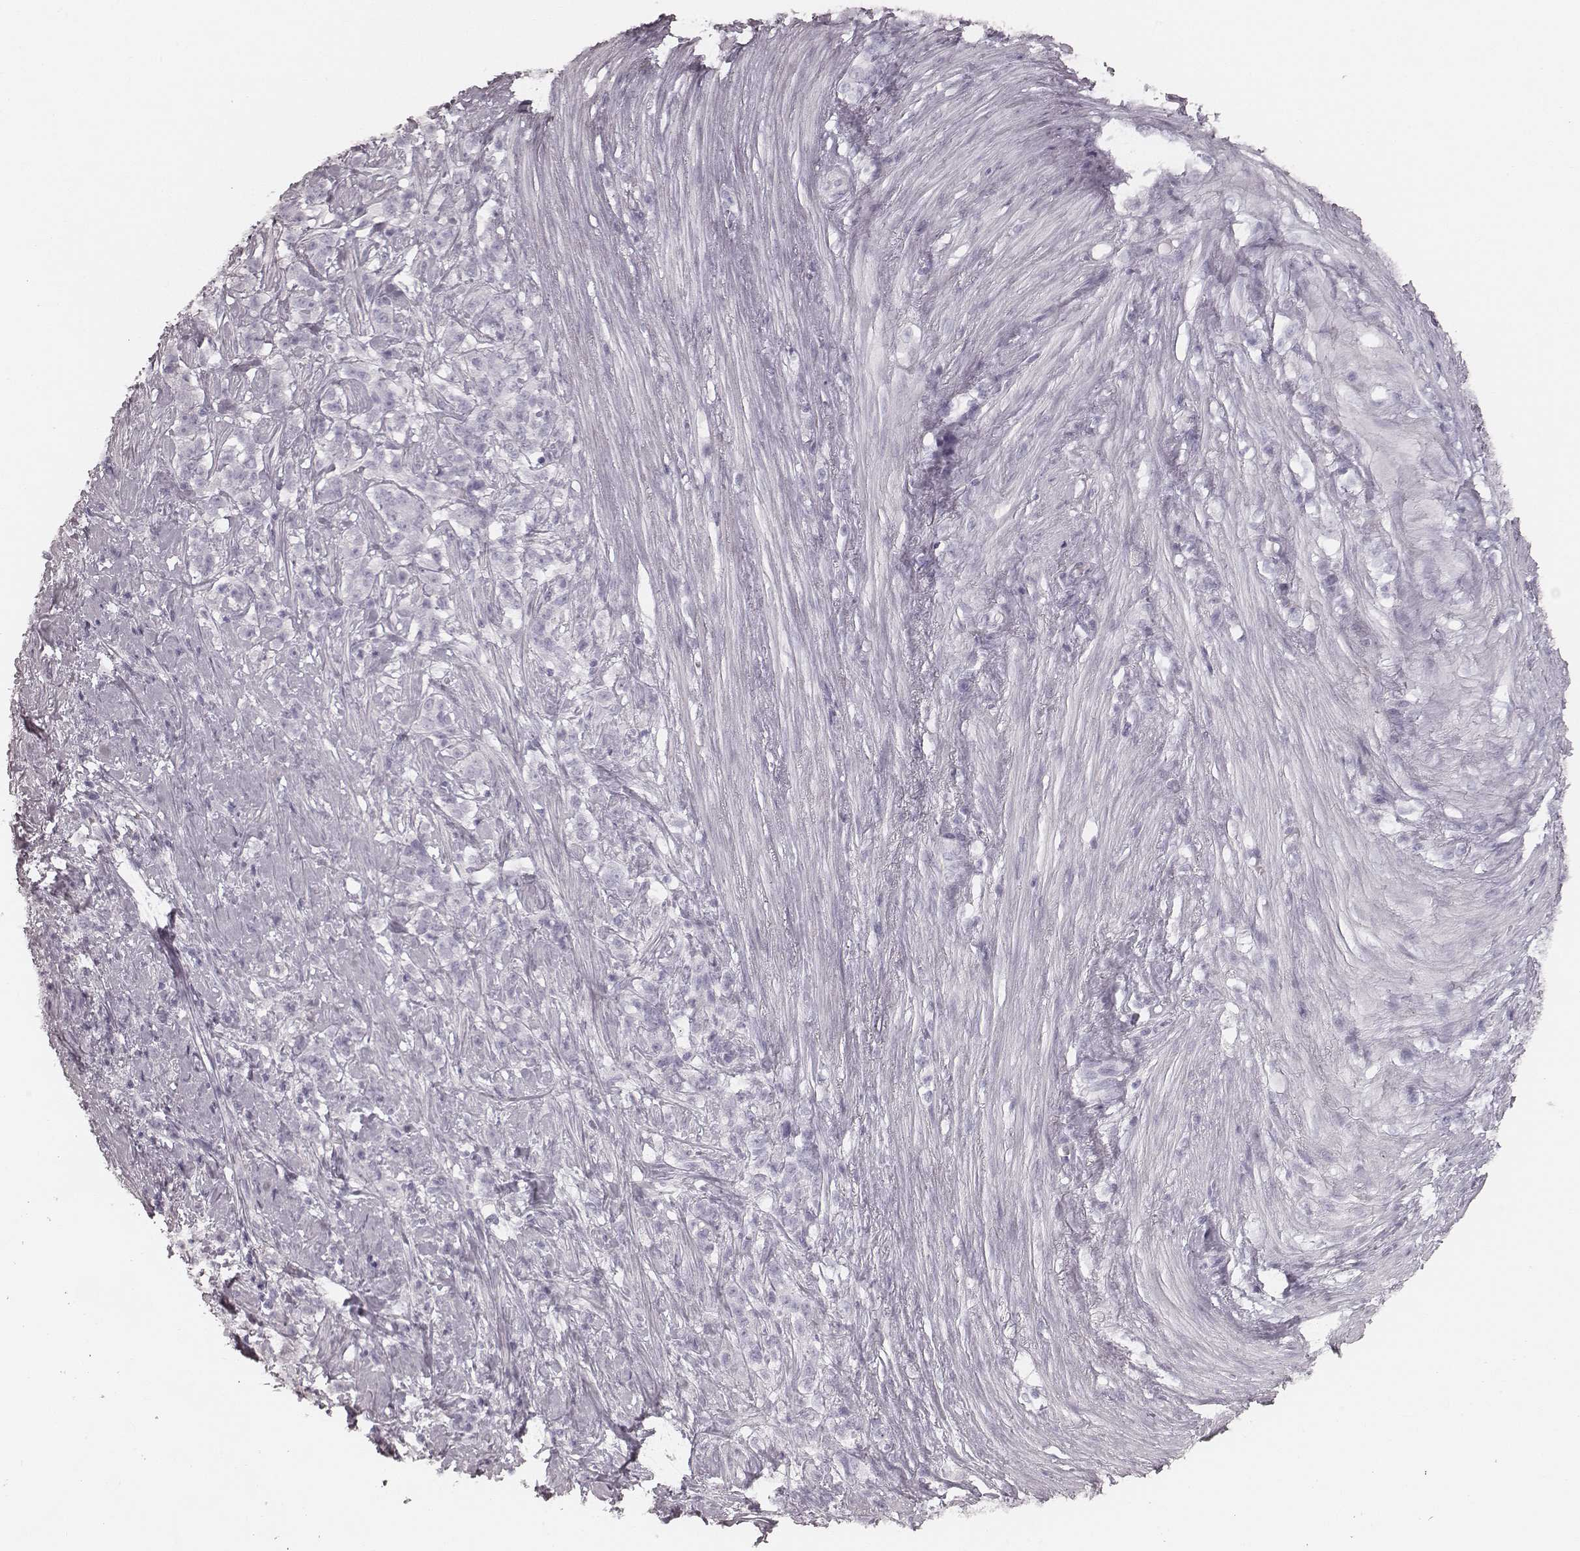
{"staining": {"intensity": "negative", "quantity": "none", "location": "none"}, "tissue": "stomach cancer", "cell_type": "Tumor cells", "image_type": "cancer", "snomed": [{"axis": "morphology", "description": "Adenocarcinoma, NOS"}, {"axis": "topography", "description": "Stomach, lower"}], "caption": "An image of stomach adenocarcinoma stained for a protein reveals no brown staining in tumor cells.", "gene": "KRT34", "patient": {"sex": "male", "age": 88}}